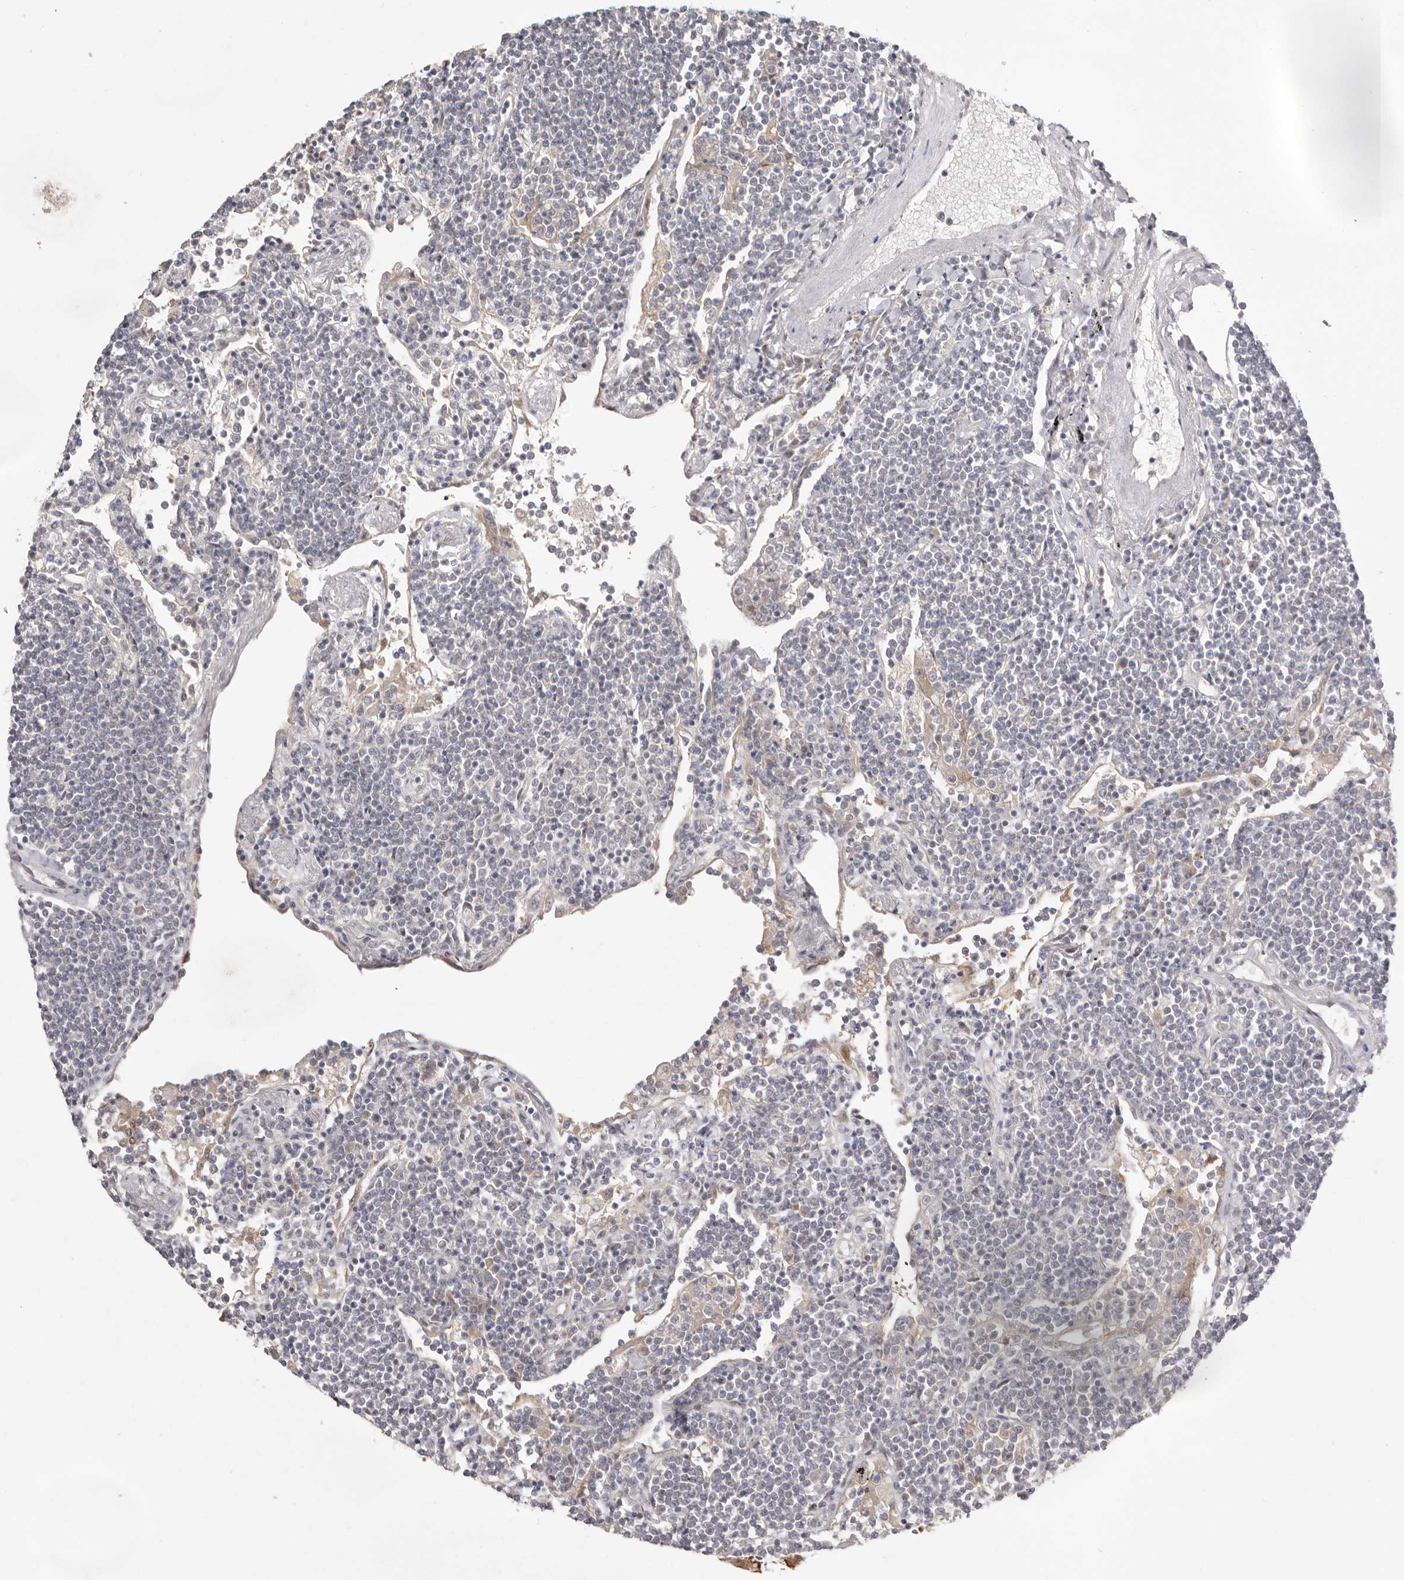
{"staining": {"intensity": "negative", "quantity": "none", "location": "none"}, "tissue": "lymphoma", "cell_type": "Tumor cells", "image_type": "cancer", "snomed": [{"axis": "morphology", "description": "Malignant lymphoma, non-Hodgkin's type, Low grade"}, {"axis": "topography", "description": "Lung"}], "caption": "Tumor cells are negative for protein expression in human malignant lymphoma, non-Hodgkin's type (low-grade).", "gene": "NSUN4", "patient": {"sex": "female", "age": 71}}